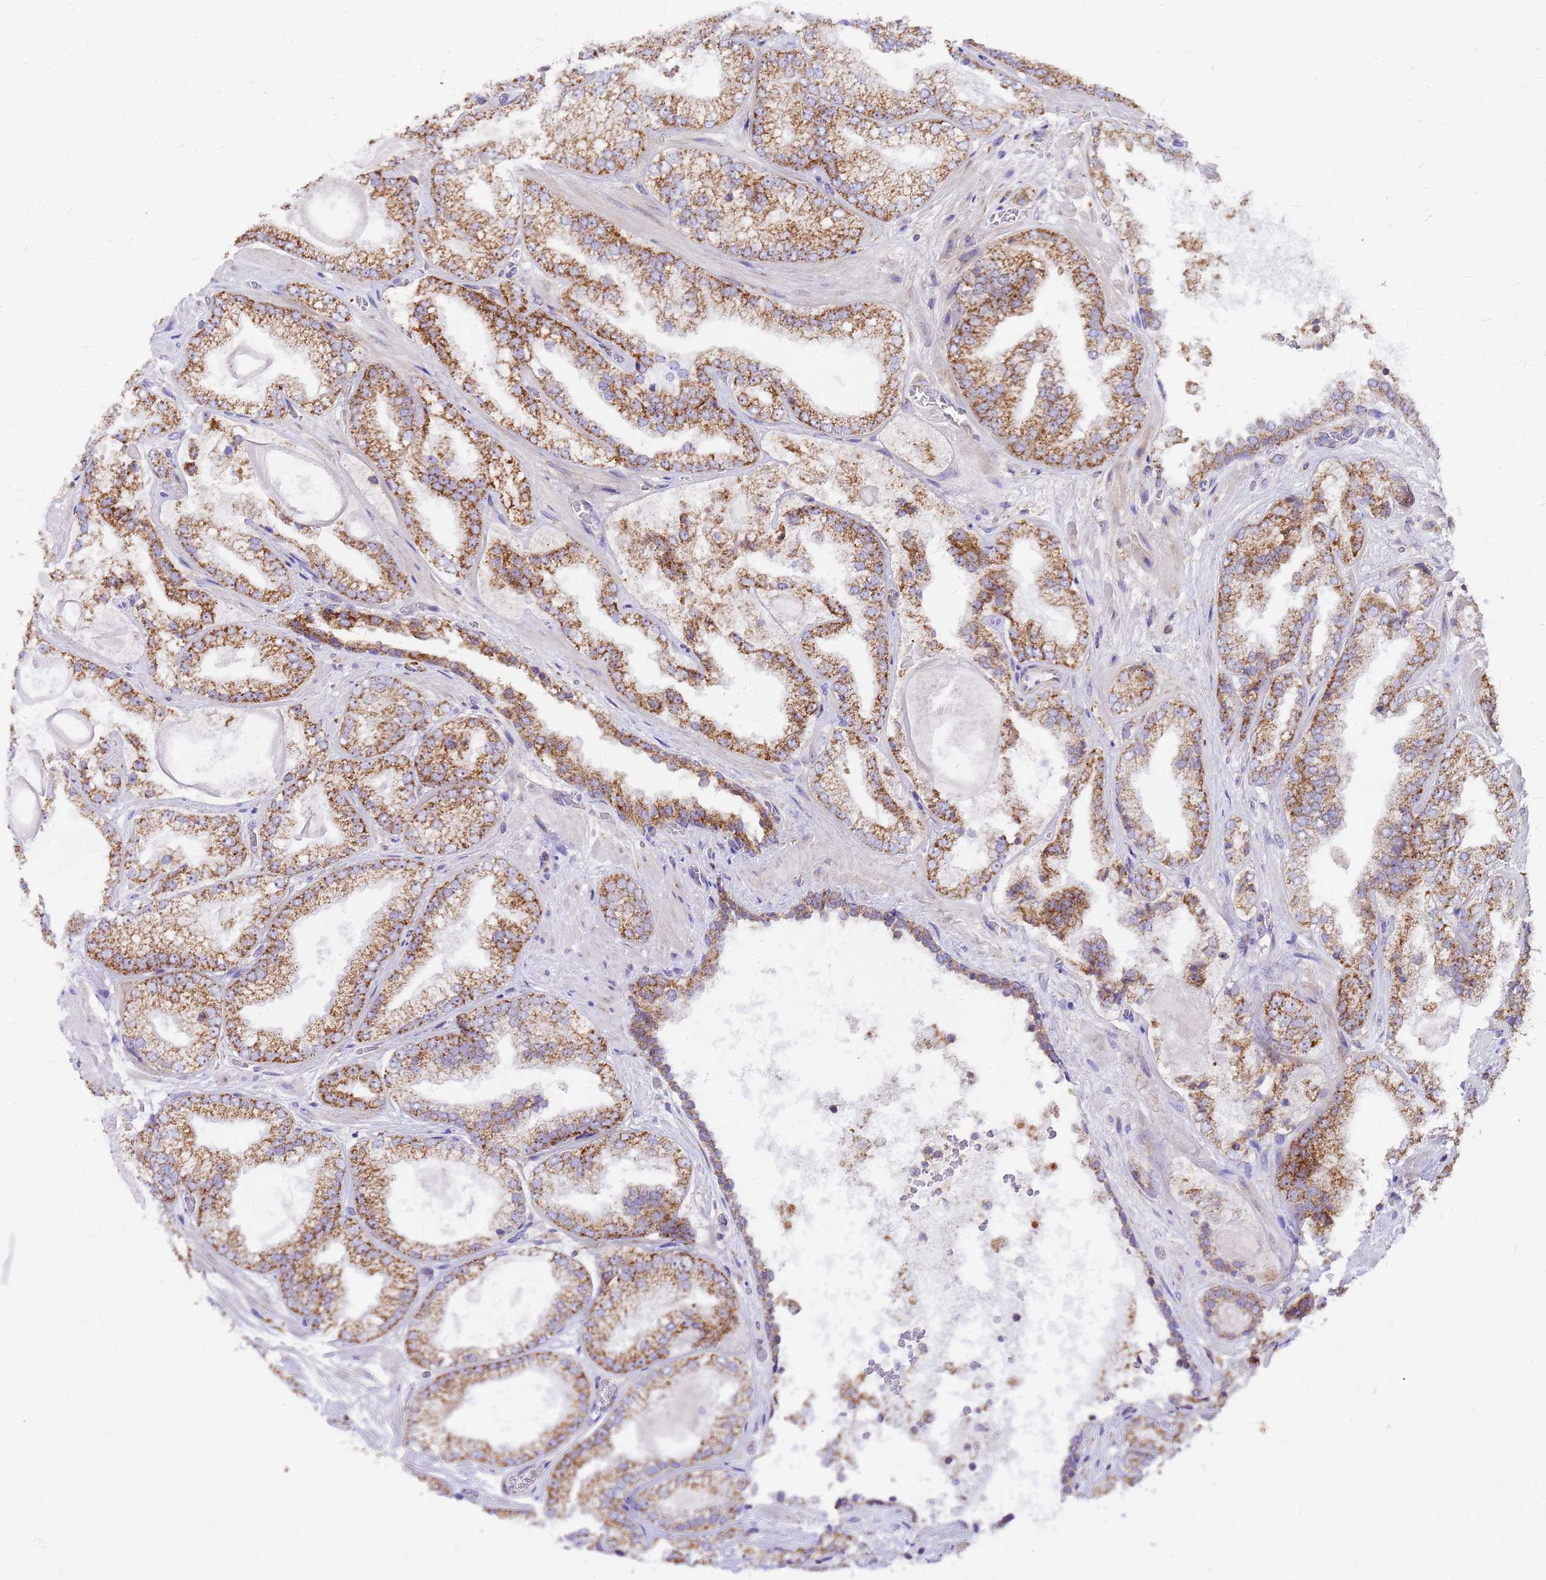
{"staining": {"intensity": "moderate", "quantity": ">75%", "location": "cytoplasmic/membranous"}, "tissue": "prostate cancer", "cell_type": "Tumor cells", "image_type": "cancer", "snomed": [{"axis": "morphology", "description": "Adenocarcinoma, Low grade"}, {"axis": "topography", "description": "Prostate"}], "caption": "Human prostate adenocarcinoma (low-grade) stained with a brown dye displays moderate cytoplasmic/membranous positive positivity in about >75% of tumor cells.", "gene": "MRPS26", "patient": {"sex": "male", "age": 57}}